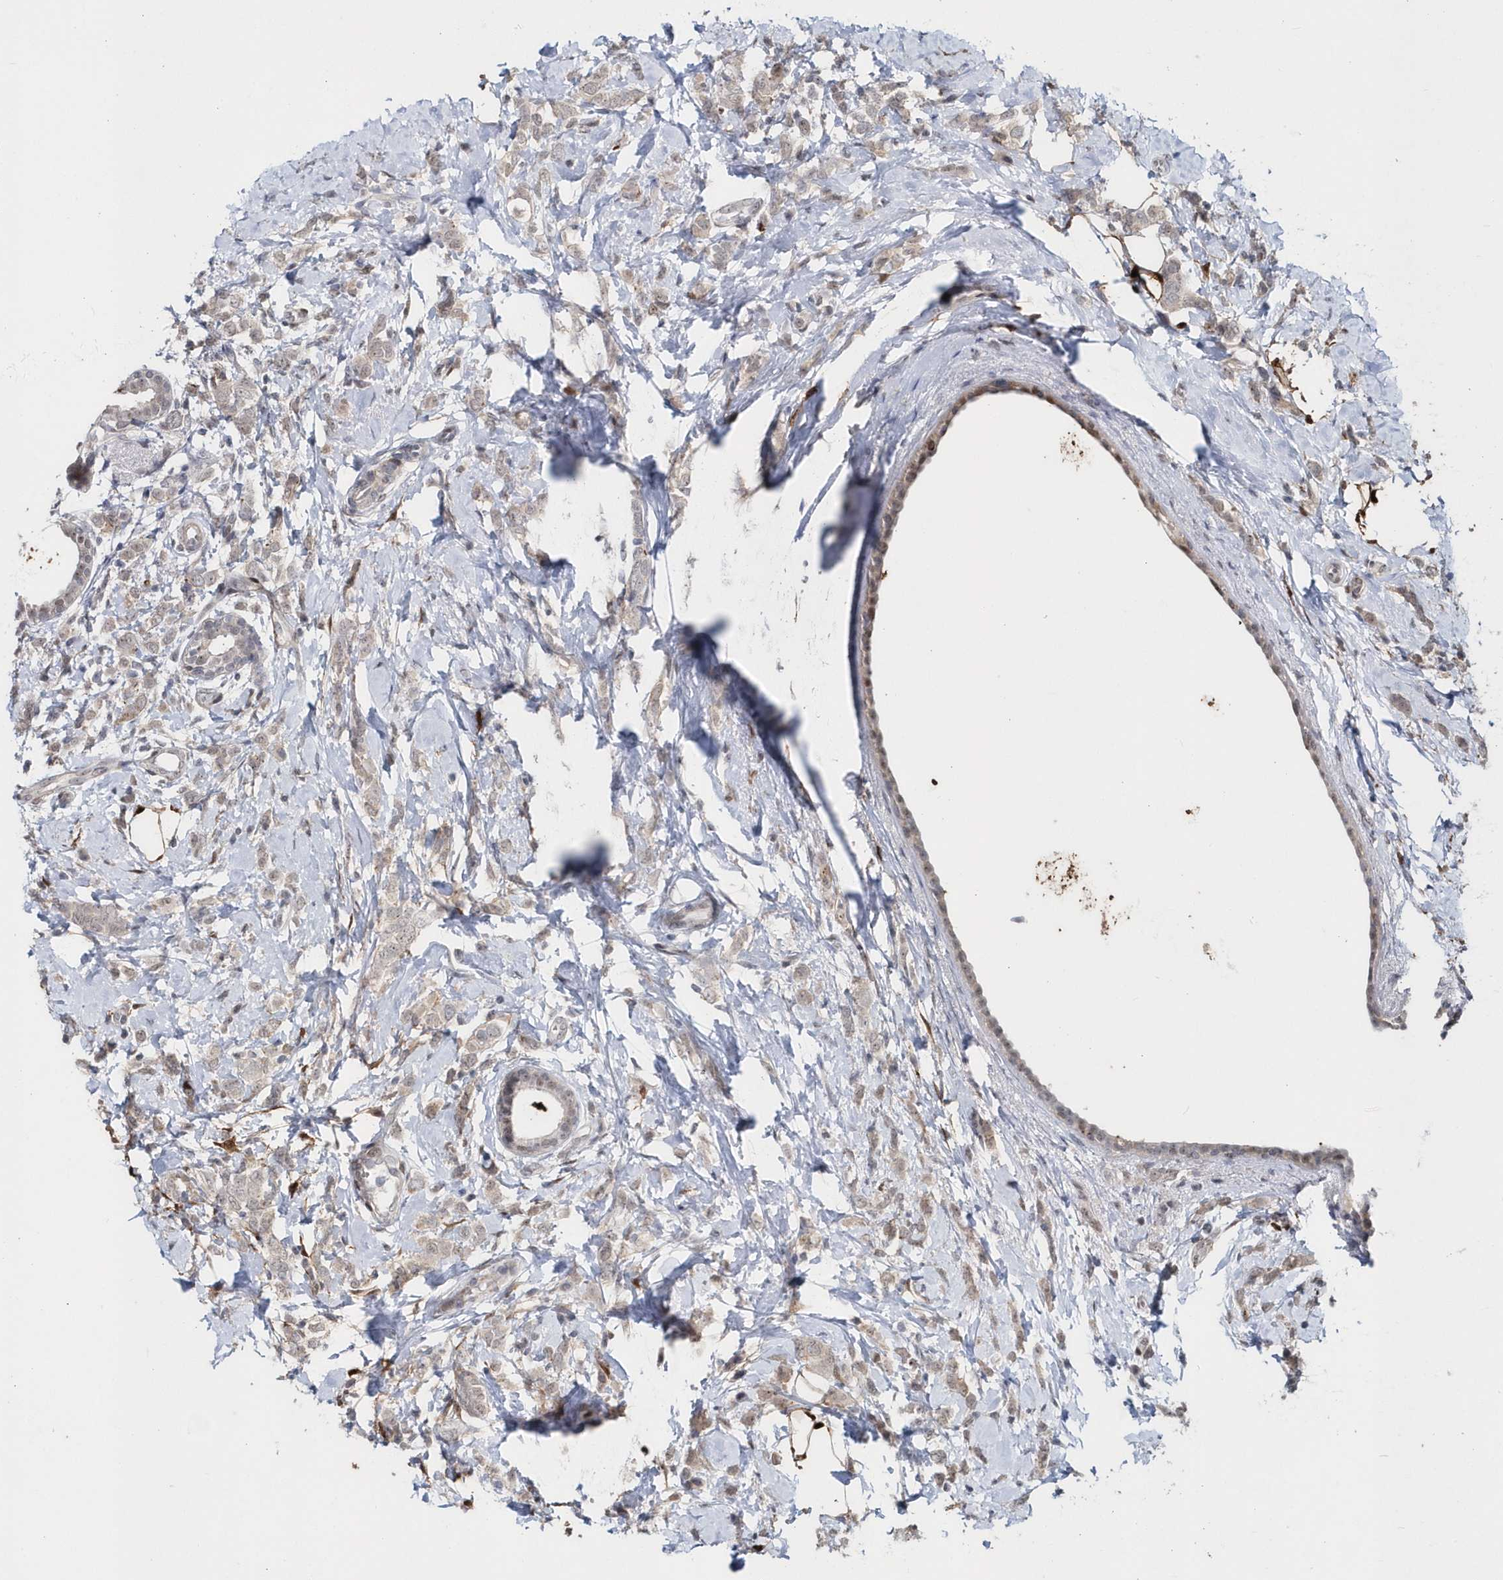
{"staining": {"intensity": "negative", "quantity": "none", "location": "none"}, "tissue": "breast cancer", "cell_type": "Tumor cells", "image_type": "cancer", "snomed": [{"axis": "morphology", "description": "Lobular carcinoma"}, {"axis": "topography", "description": "Breast"}], "caption": "DAB immunohistochemical staining of human breast cancer (lobular carcinoma) displays no significant positivity in tumor cells.", "gene": "ASCL4", "patient": {"sex": "female", "age": 47}}